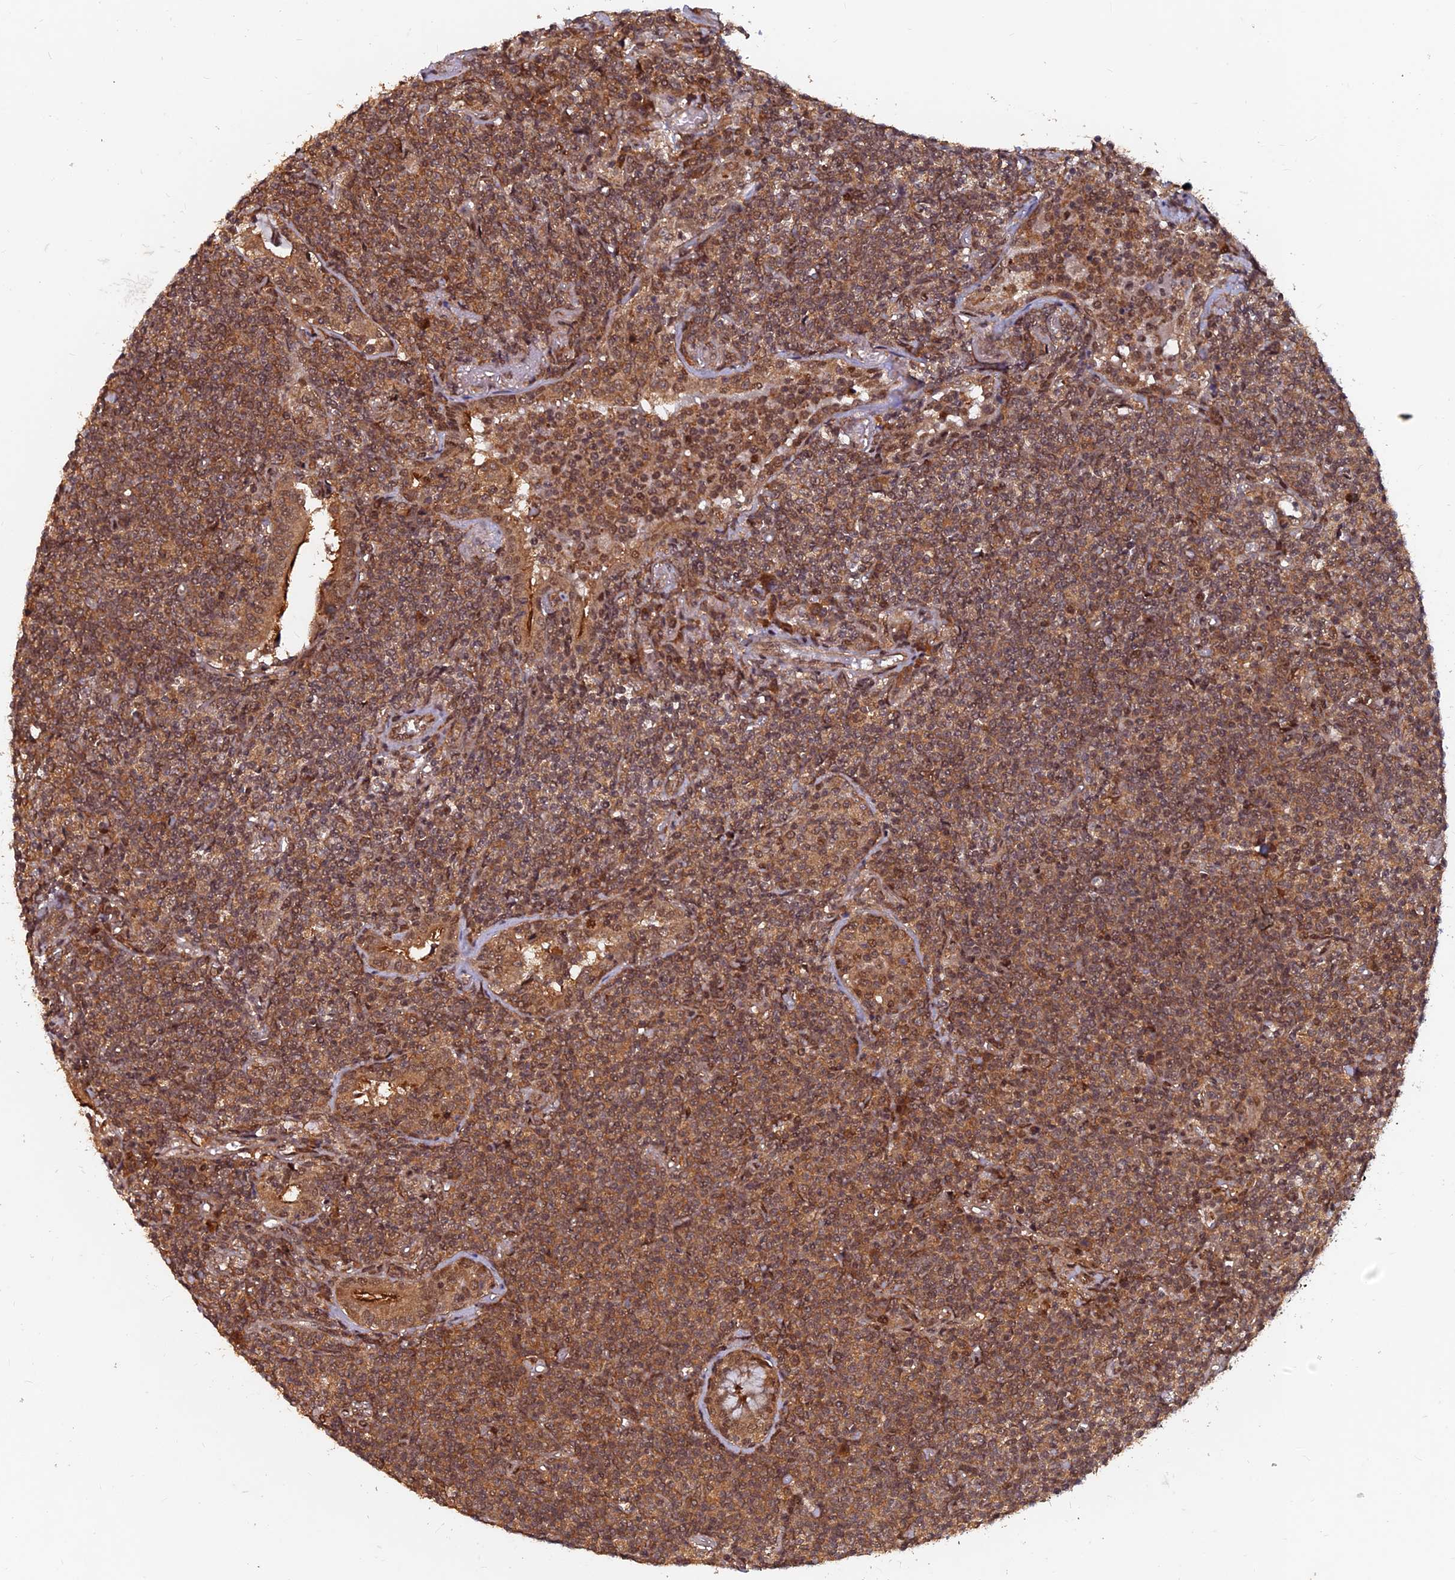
{"staining": {"intensity": "moderate", "quantity": ">75%", "location": "cytoplasmic/membranous,nuclear"}, "tissue": "lymphoma", "cell_type": "Tumor cells", "image_type": "cancer", "snomed": [{"axis": "morphology", "description": "Malignant lymphoma, non-Hodgkin's type, Low grade"}, {"axis": "topography", "description": "Lung"}], "caption": "Lymphoma stained with a brown dye shows moderate cytoplasmic/membranous and nuclear positive expression in approximately >75% of tumor cells.", "gene": "FAM53C", "patient": {"sex": "female", "age": 71}}